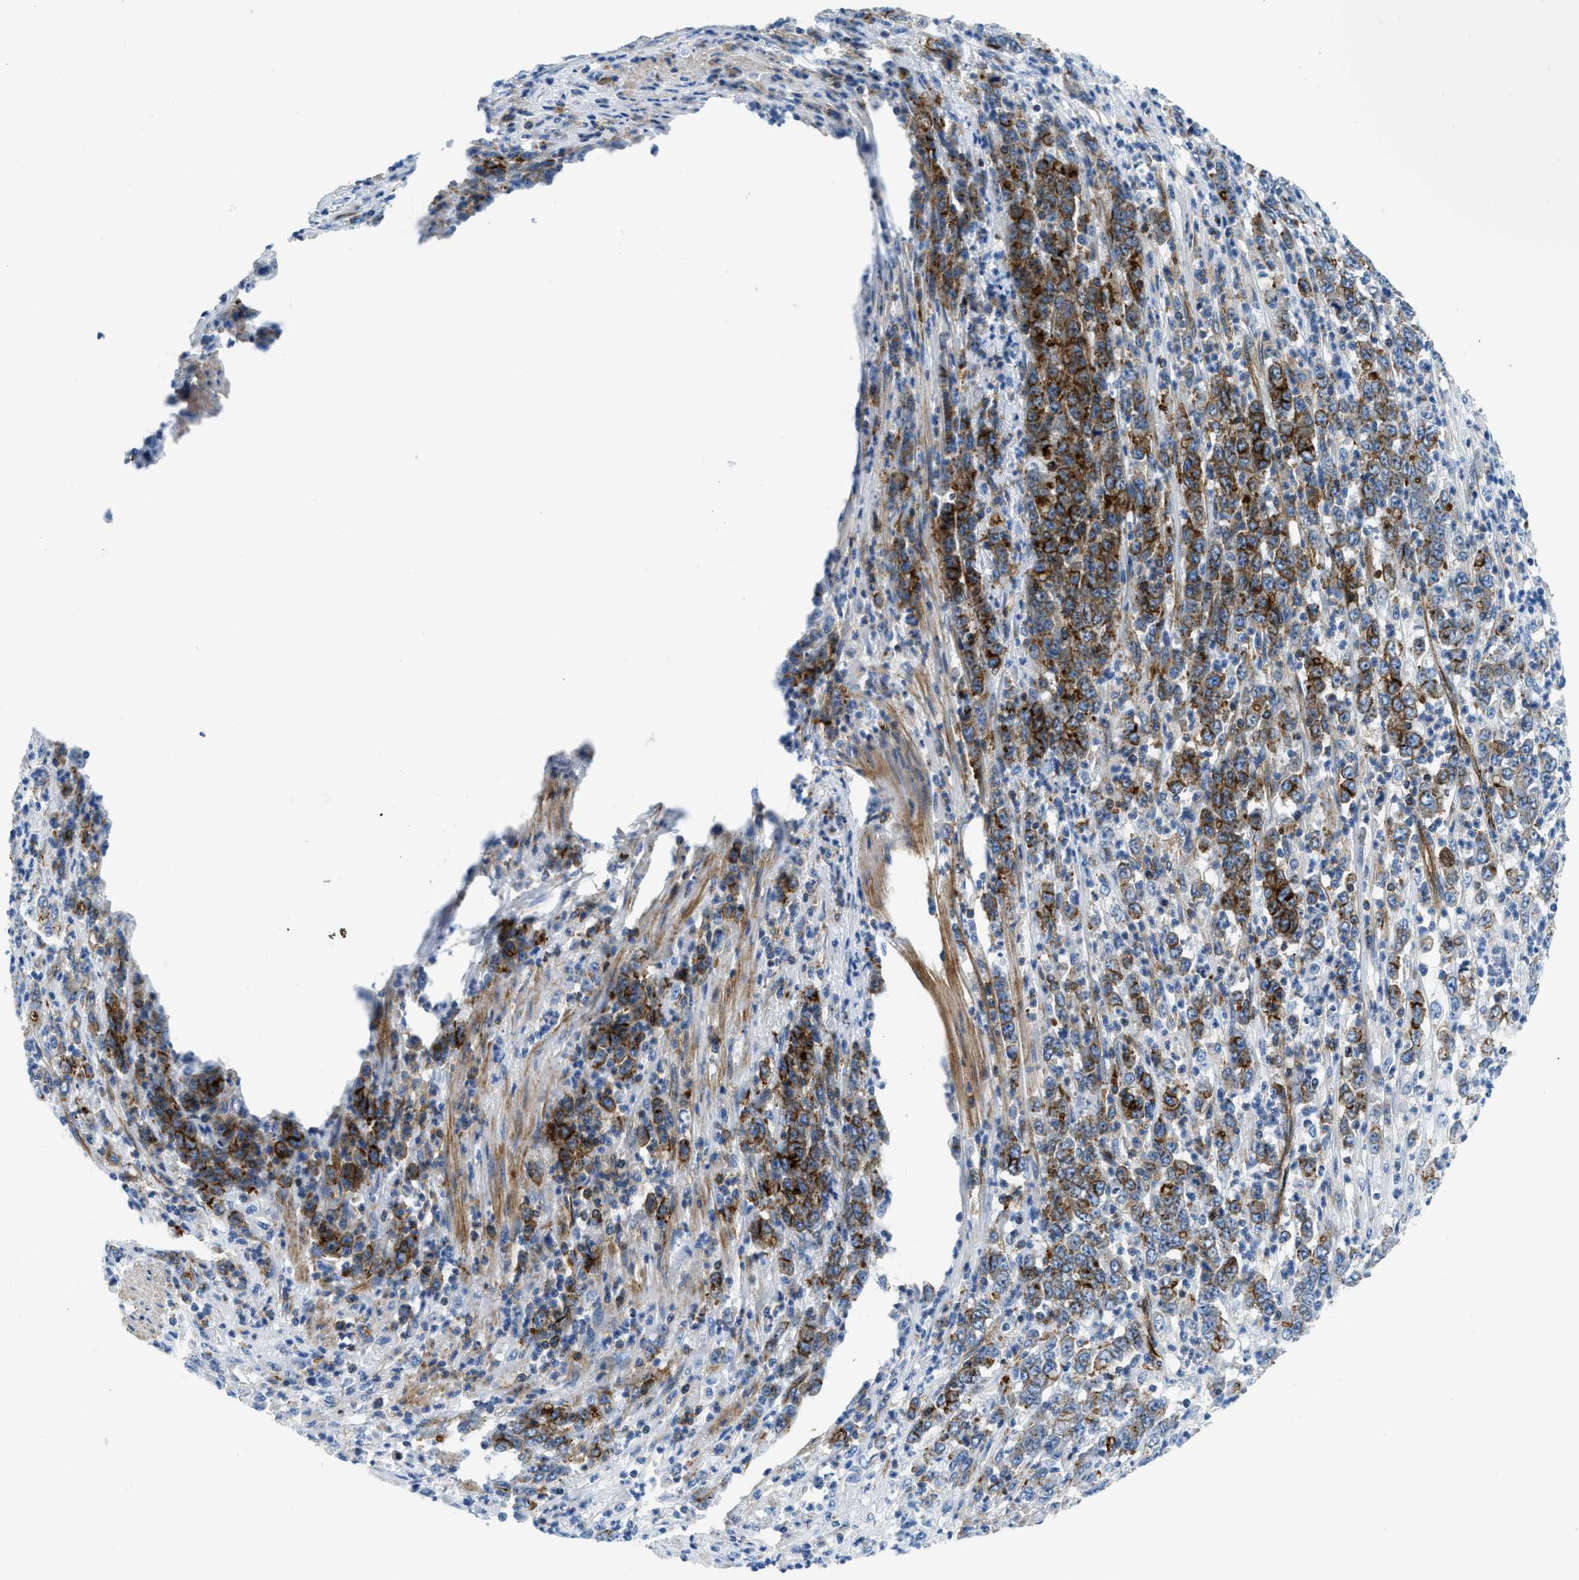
{"staining": {"intensity": "strong", "quantity": ">75%", "location": "cytoplasmic/membranous"}, "tissue": "stomach cancer", "cell_type": "Tumor cells", "image_type": "cancer", "snomed": [{"axis": "morphology", "description": "Adenocarcinoma, NOS"}, {"axis": "topography", "description": "Stomach, lower"}], "caption": "This micrograph reveals adenocarcinoma (stomach) stained with immunohistochemistry to label a protein in brown. The cytoplasmic/membranous of tumor cells show strong positivity for the protein. Nuclei are counter-stained blue.", "gene": "CUTA", "patient": {"sex": "female", "age": 71}}